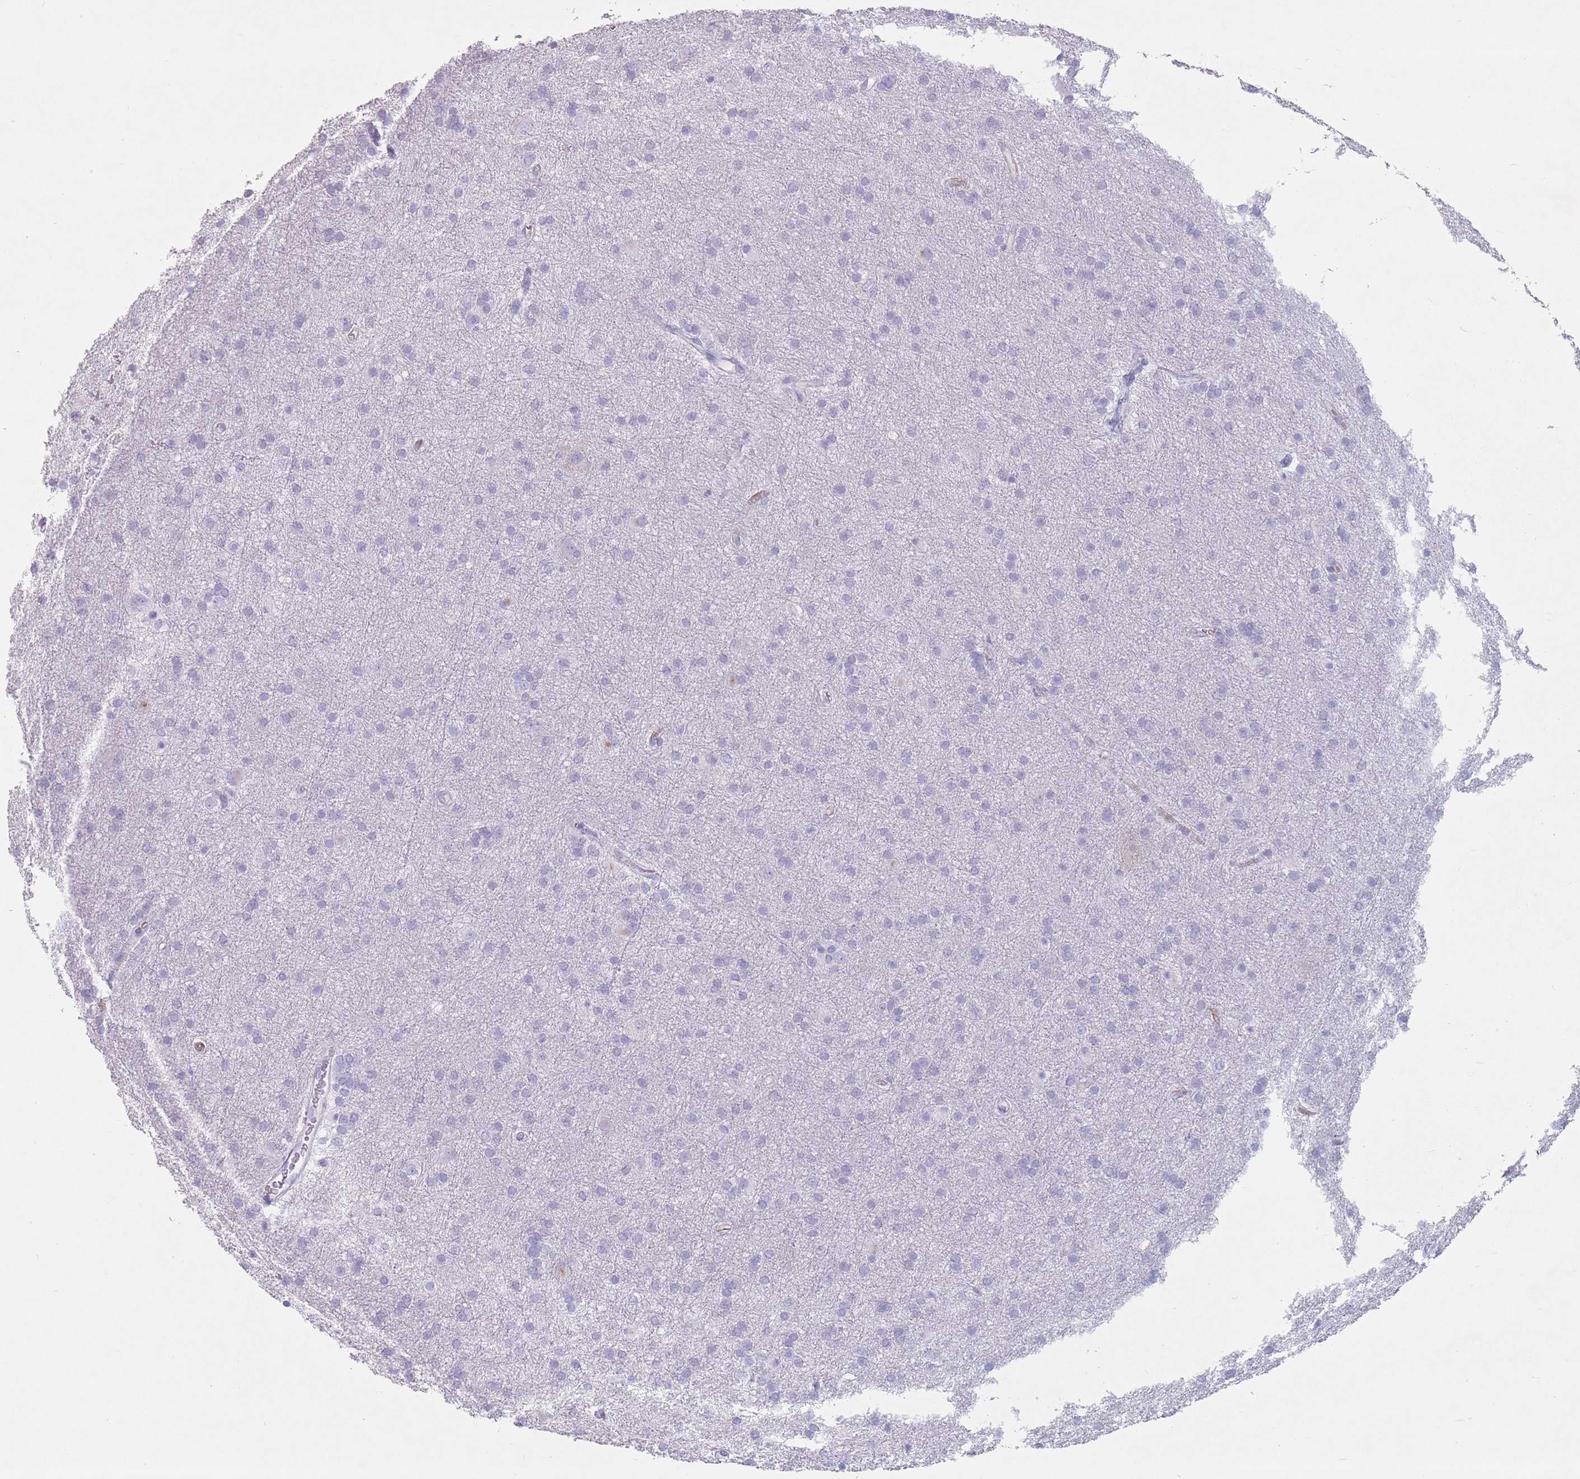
{"staining": {"intensity": "negative", "quantity": "none", "location": "none"}, "tissue": "glioma", "cell_type": "Tumor cells", "image_type": "cancer", "snomed": [{"axis": "morphology", "description": "Glioma, malignant, High grade"}, {"axis": "topography", "description": "Brain"}], "caption": "DAB (3,3'-diaminobenzidine) immunohistochemical staining of human glioma demonstrates no significant expression in tumor cells.", "gene": "ST3GAL5", "patient": {"sex": "female", "age": 50}}